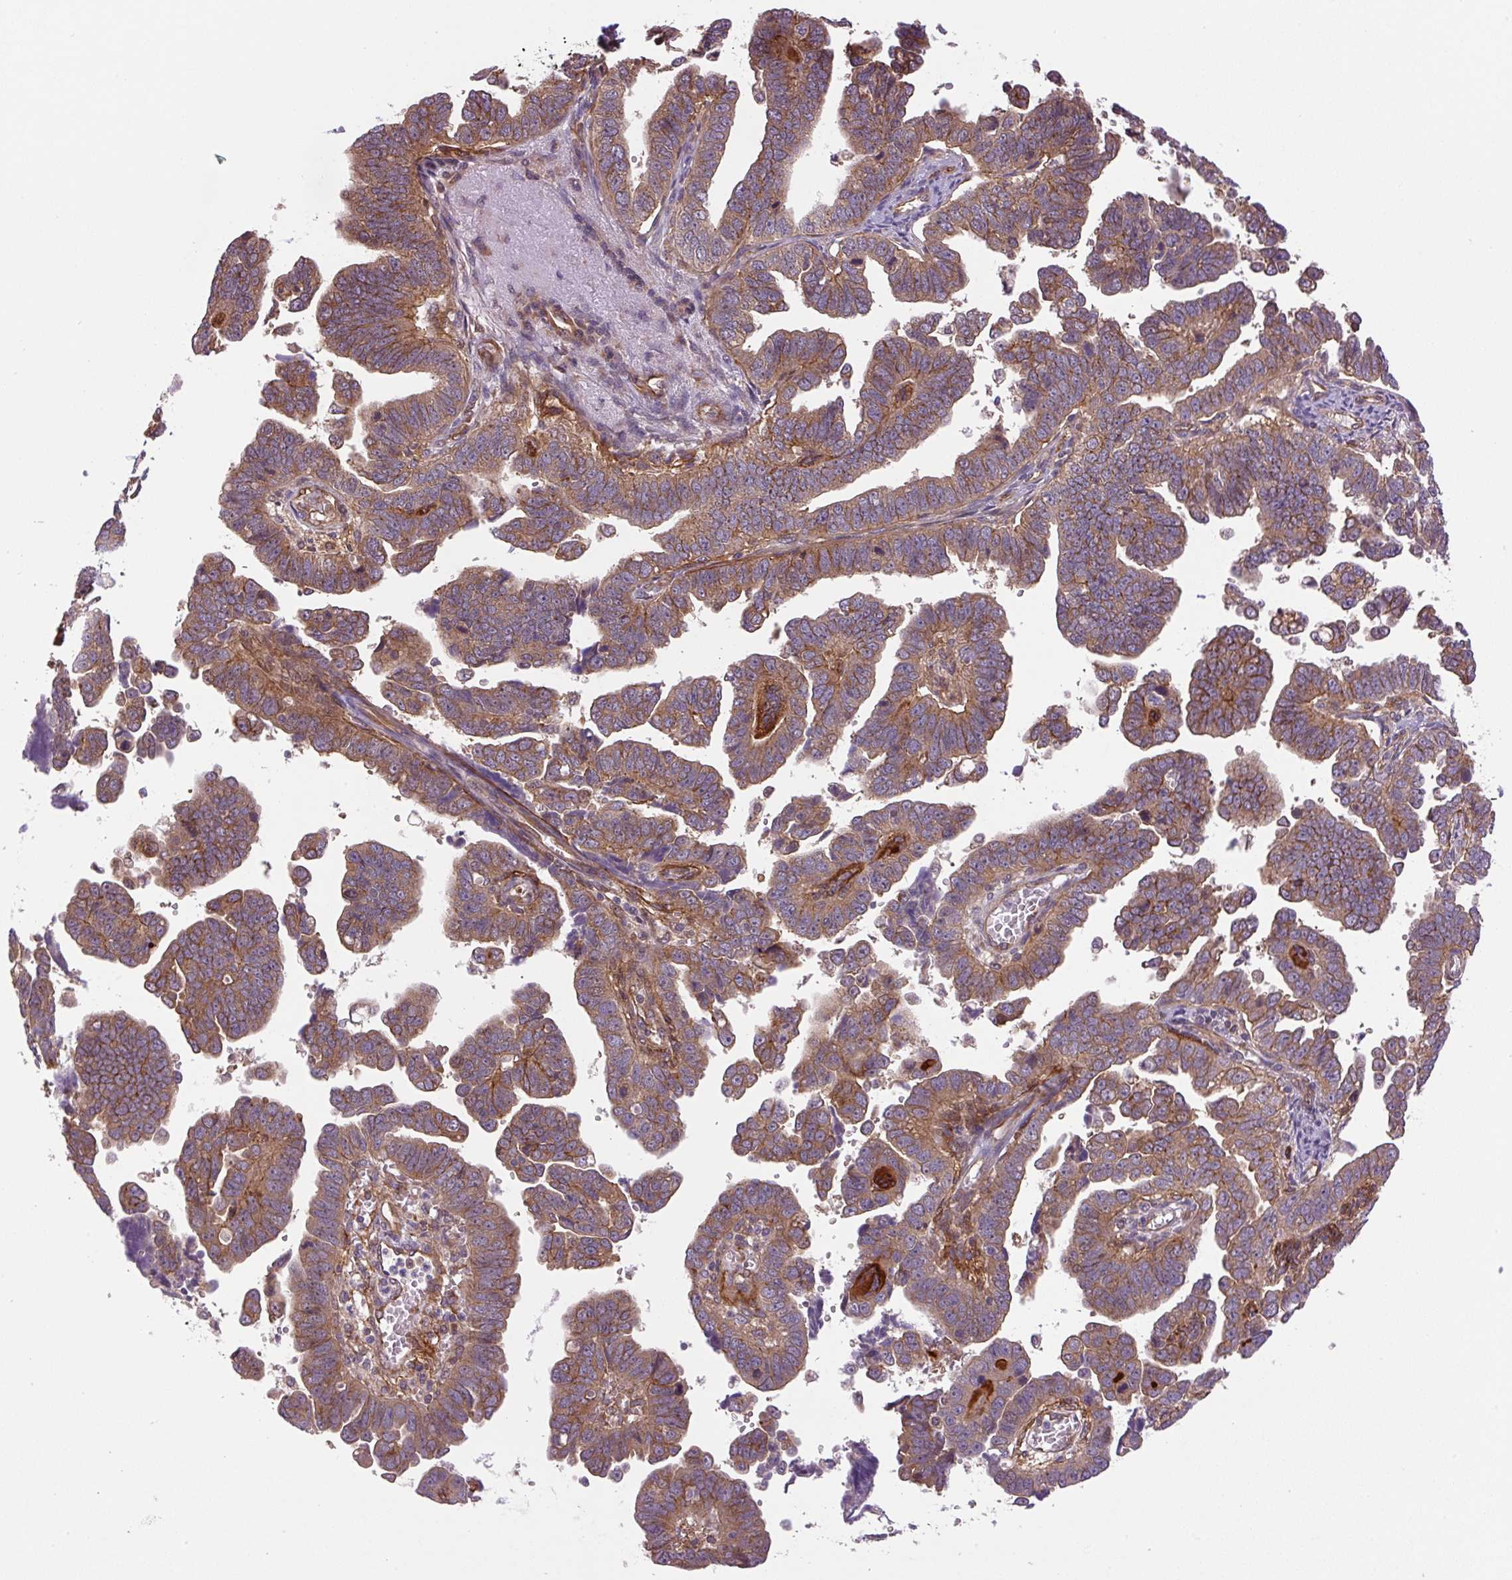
{"staining": {"intensity": "moderate", "quantity": ">75%", "location": "cytoplasmic/membranous"}, "tissue": "endometrial cancer", "cell_type": "Tumor cells", "image_type": "cancer", "snomed": [{"axis": "morphology", "description": "Adenocarcinoma, NOS"}, {"axis": "topography", "description": "Endometrium"}], "caption": "Tumor cells show medium levels of moderate cytoplasmic/membranous positivity in about >75% of cells in human endometrial adenocarcinoma.", "gene": "SEPTIN10", "patient": {"sex": "female", "age": 75}}